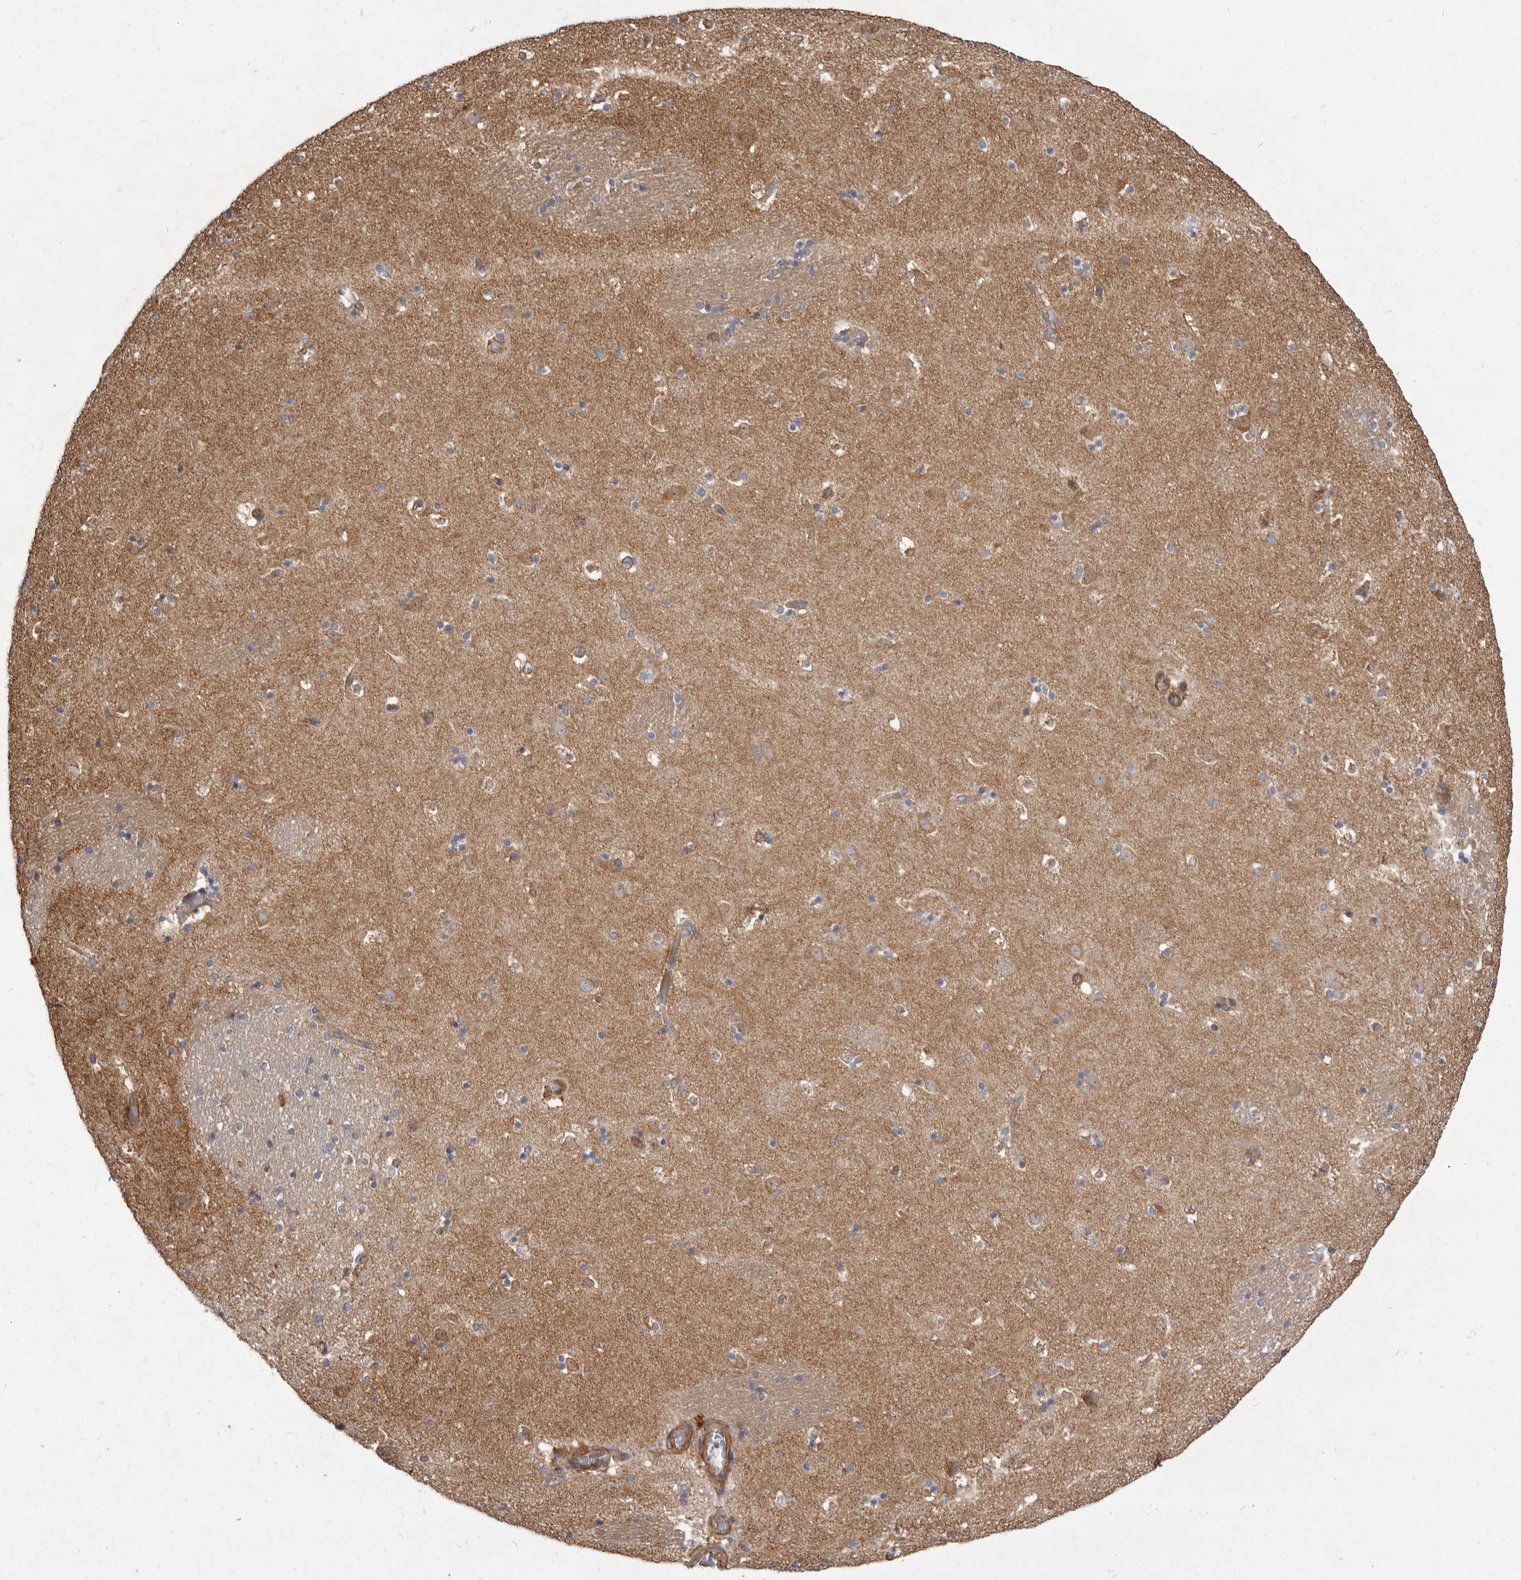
{"staining": {"intensity": "moderate", "quantity": "<25%", "location": "cytoplasmic/membranous"}, "tissue": "caudate", "cell_type": "Glial cells", "image_type": "normal", "snomed": [{"axis": "morphology", "description": "Normal tissue, NOS"}, {"axis": "topography", "description": "Lateral ventricle wall"}], "caption": "A brown stain labels moderate cytoplasmic/membranous staining of a protein in glial cells of benign caudate. (brown staining indicates protein expression, while blue staining denotes nuclei).", "gene": "VPS45", "patient": {"sex": "male", "age": 45}}